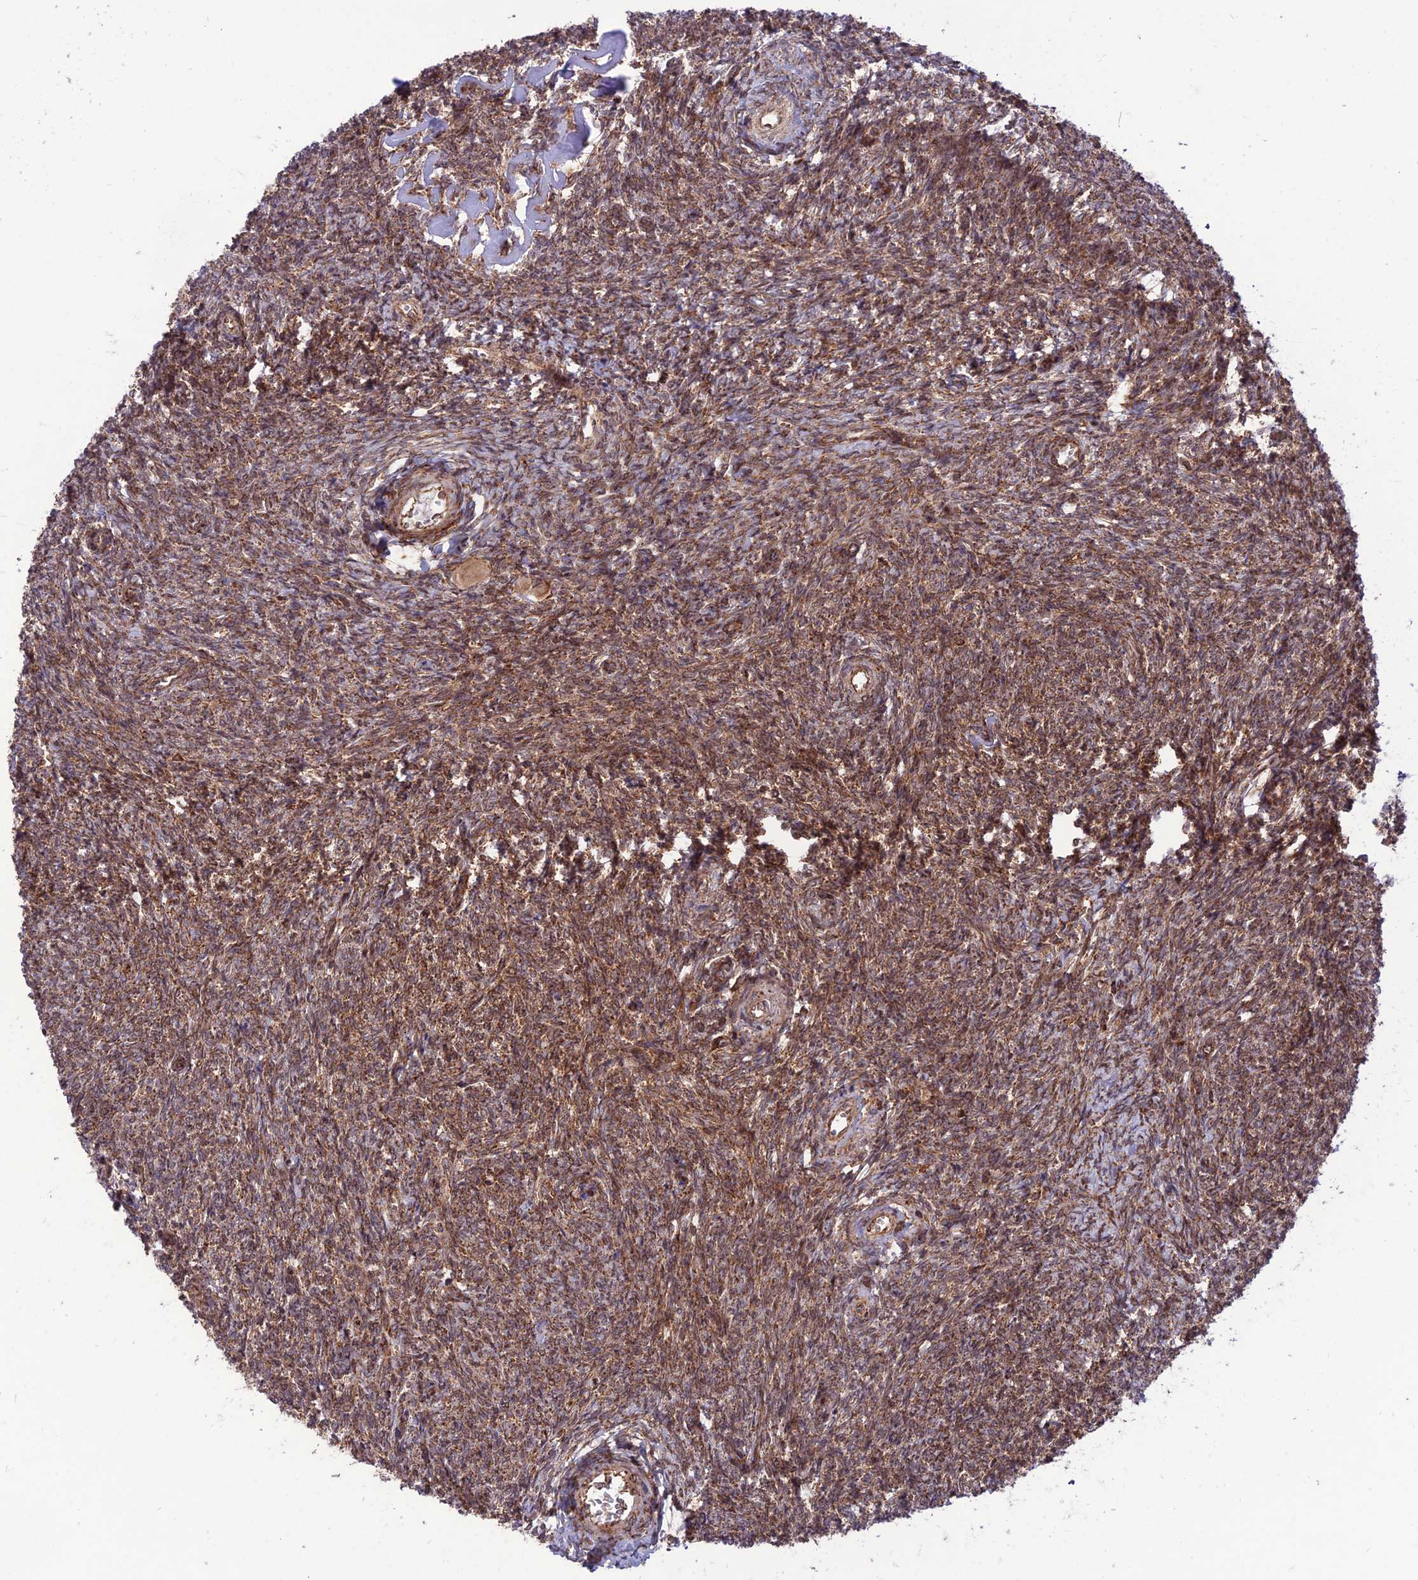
{"staining": {"intensity": "strong", "quantity": ">75%", "location": "cytoplasmic/membranous"}, "tissue": "ovary", "cell_type": "Follicle cells", "image_type": "normal", "snomed": [{"axis": "morphology", "description": "Normal tissue, NOS"}, {"axis": "topography", "description": "Ovary"}], "caption": "Follicle cells display high levels of strong cytoplasmic/membranous positivity in approximately >75% of cells in benign human ovary.", "gene": "CRTAP", "patient": {"sex": "female", "age": 44}}